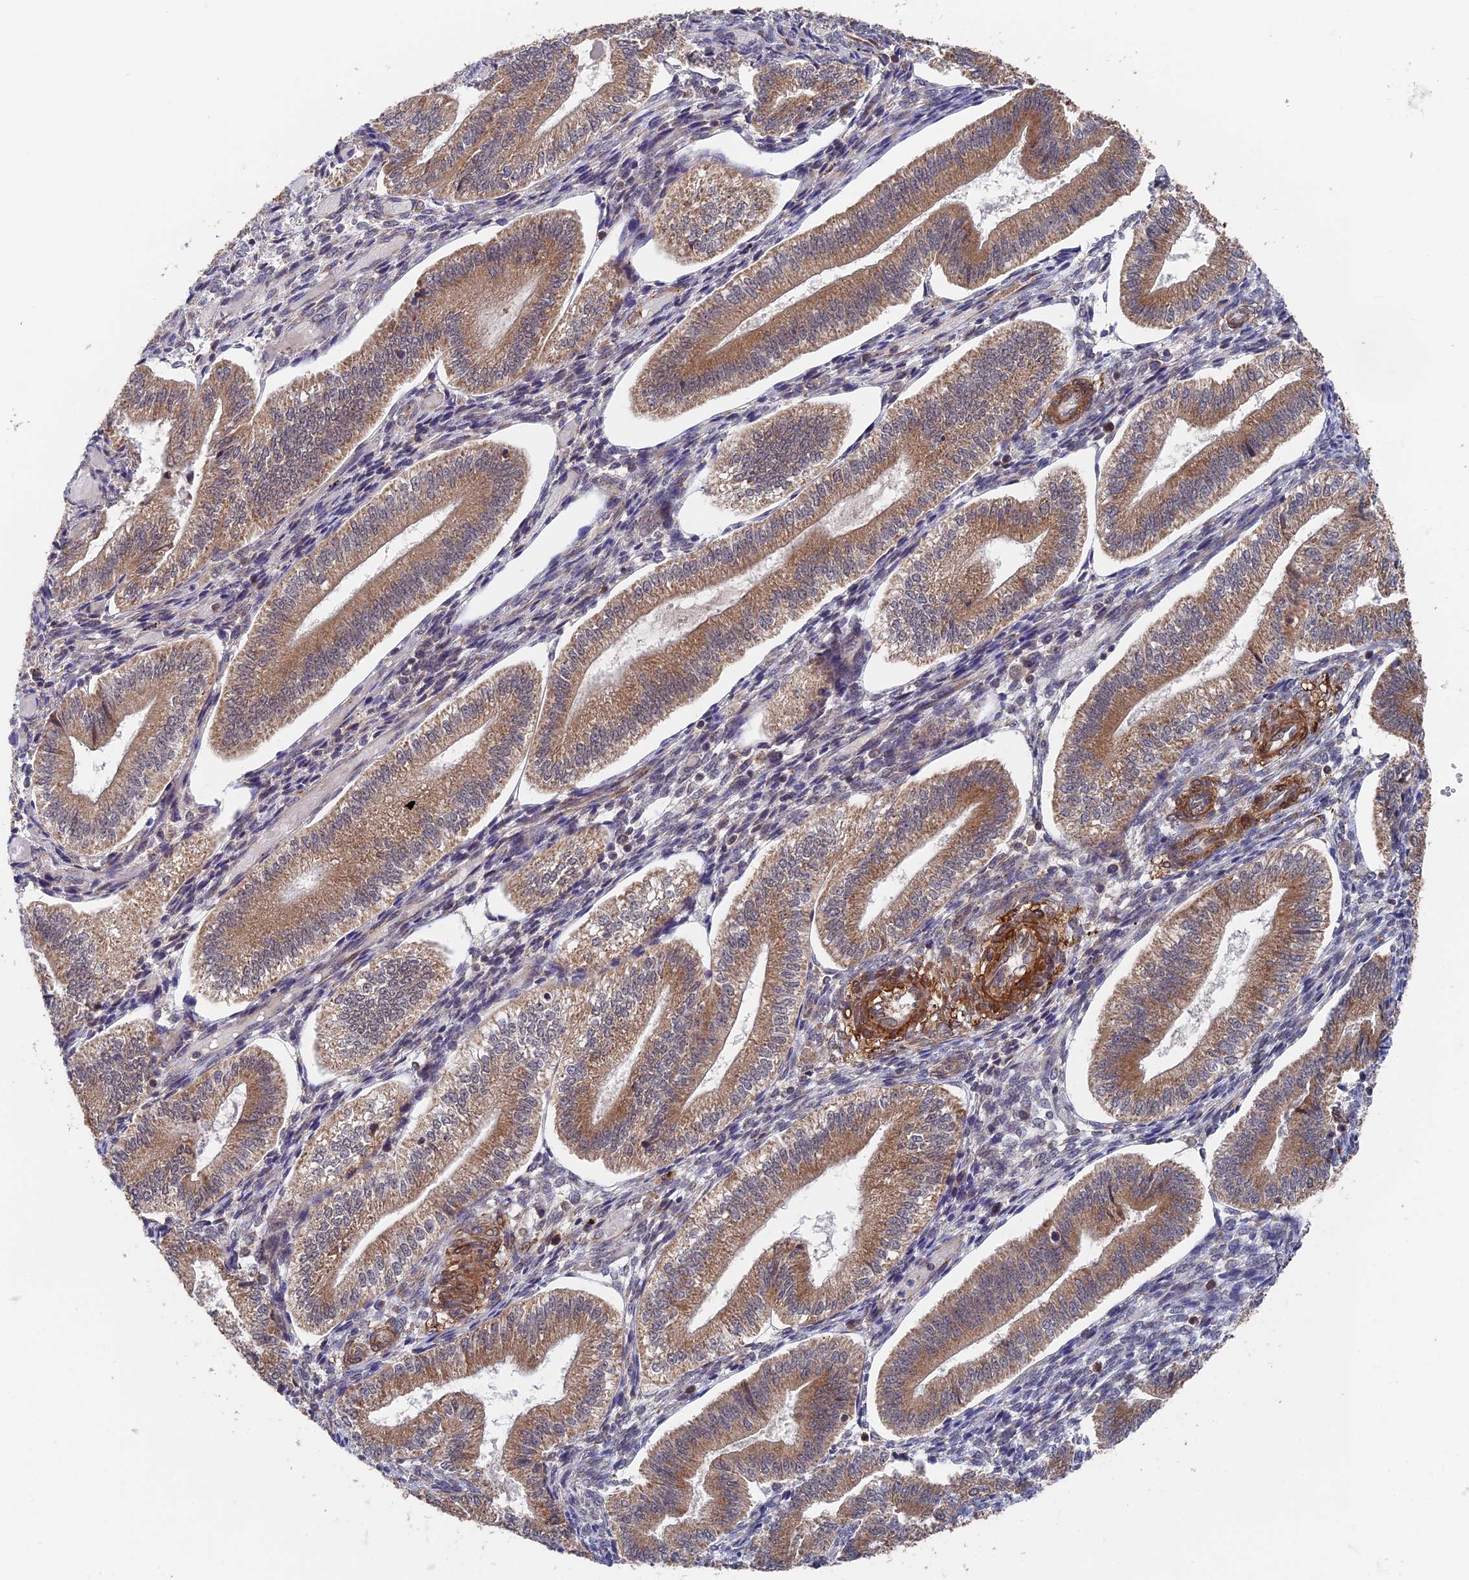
{"staining": {"intensity": "moderate", "quantity": "25%-75%", "location": "cytoplasmic/membranous"}, "tissue": "endometrium", "cell_type": "Cells in endometrial stroma", "image_type": "normal", "snomed": [{"axis": "morphology", "description": "Normal tissue, NOS"}, {"axis": "topography", "description": "Endometrium"}], "caption": "Immunohistochemistry (IHC) histopathology image of benign human endometrium stained for a protein (brown), which demonstrates medium levels of moderate cytoplasmic/membranous expression in approximately 25%-75% of cells in endometrial stroma.", "gene": "ZNF320", "patient": {"sex": "female", "age": 34}}